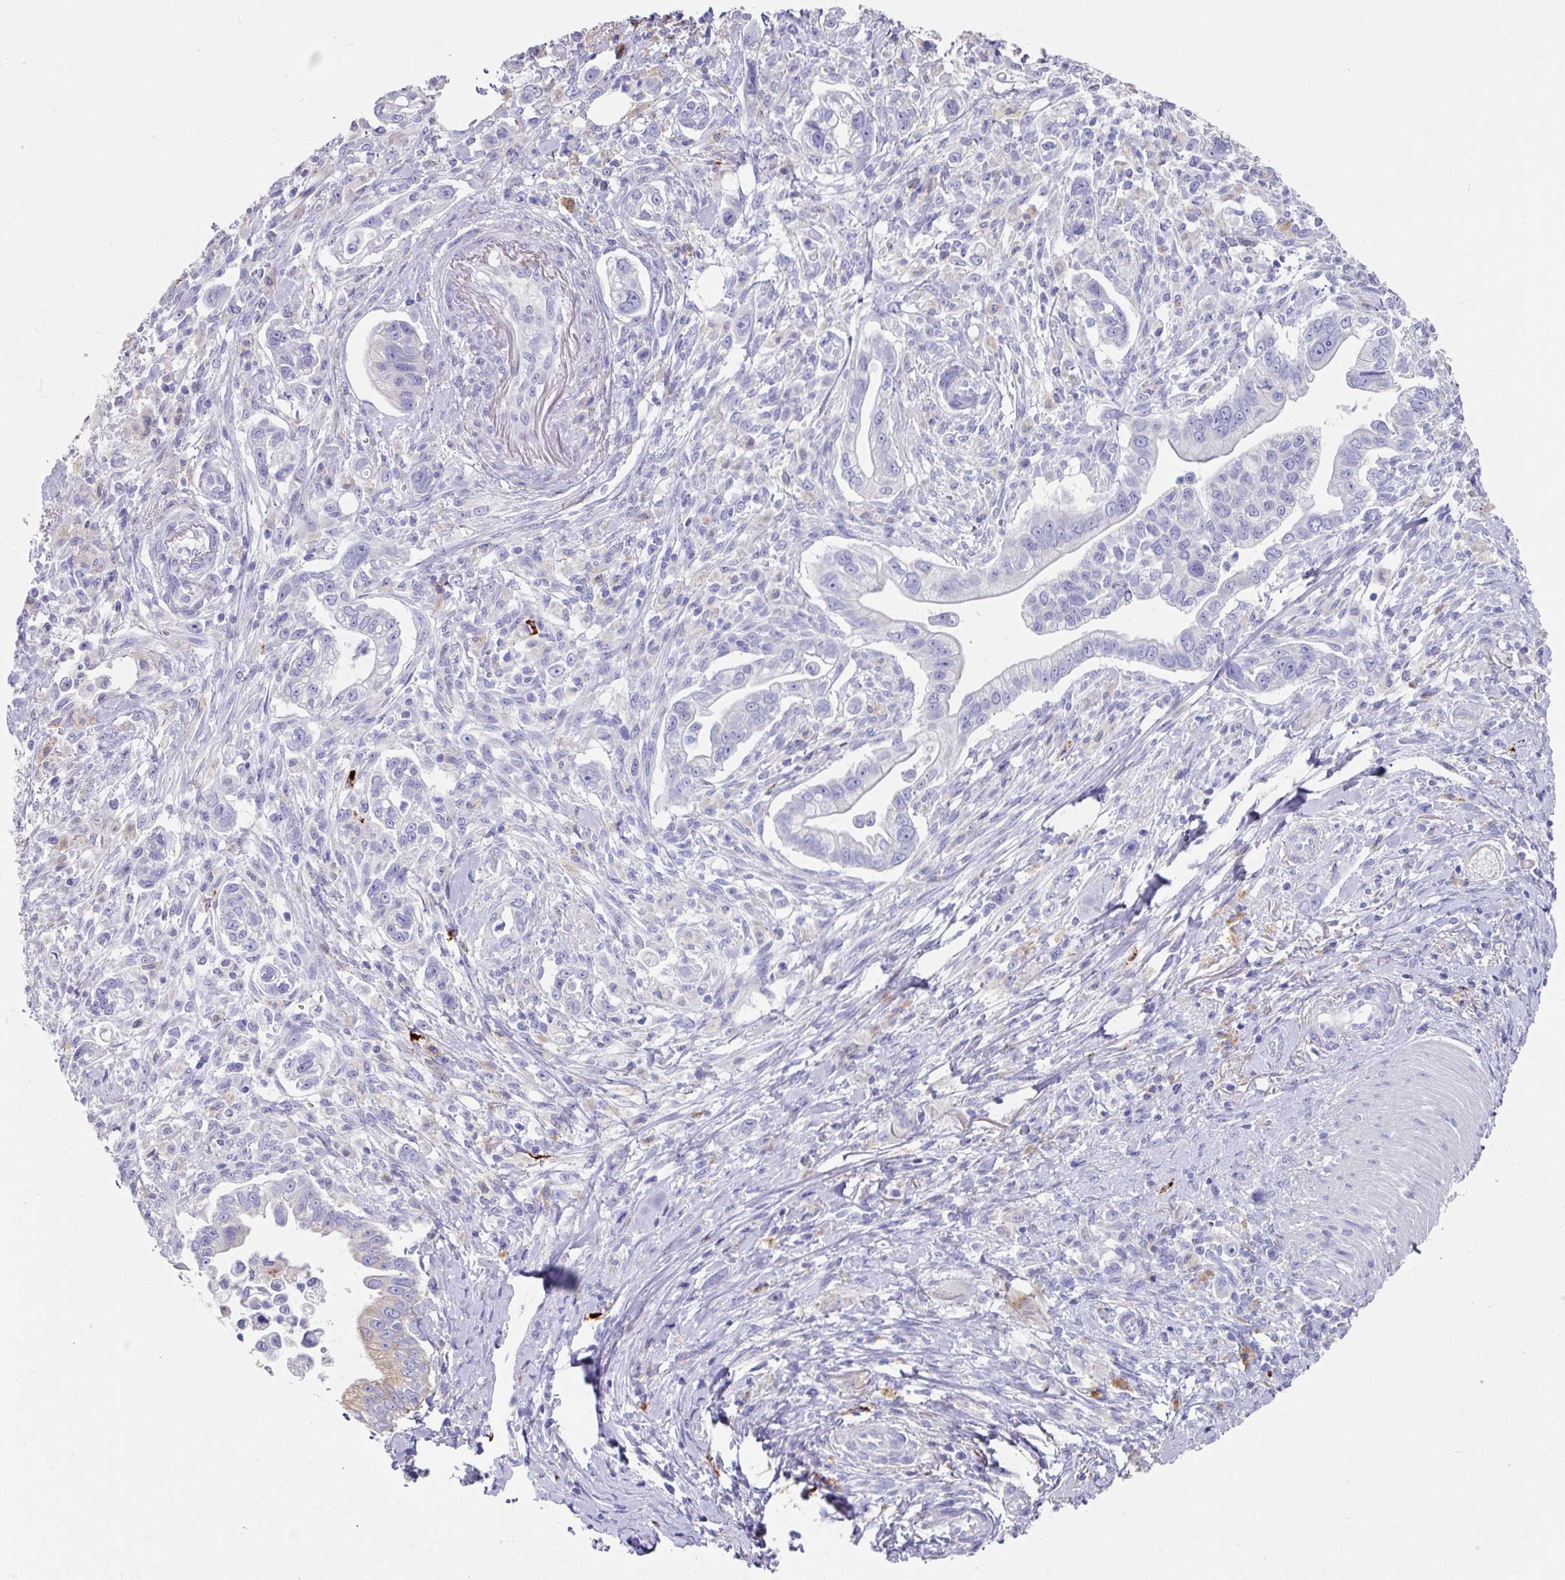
{"staining": {"intensity": "negative", "quantity": "none", "location": "none"}, "tissue": "pancreatic cancer", "cell_type": "Tumor cells", "image_type": "cancer", "snomed": [{"axis": "morphology", "description": "Adenocarcinoma, NOS"}, {"axis": "topography", "description": "Pancreas"}], "caption": "High magnification brightfield microscopy of pancreatic adenocarcinoma stained with DAB (3,3'-diaminobenzidine) (brown) and counterstained with hematoxylin (blue): tumor cells show no significant staining. (DAB immunohistochemistry, high magnification).", "gene": "CPVL", "patient": {"sex": "male", "age": 70}}